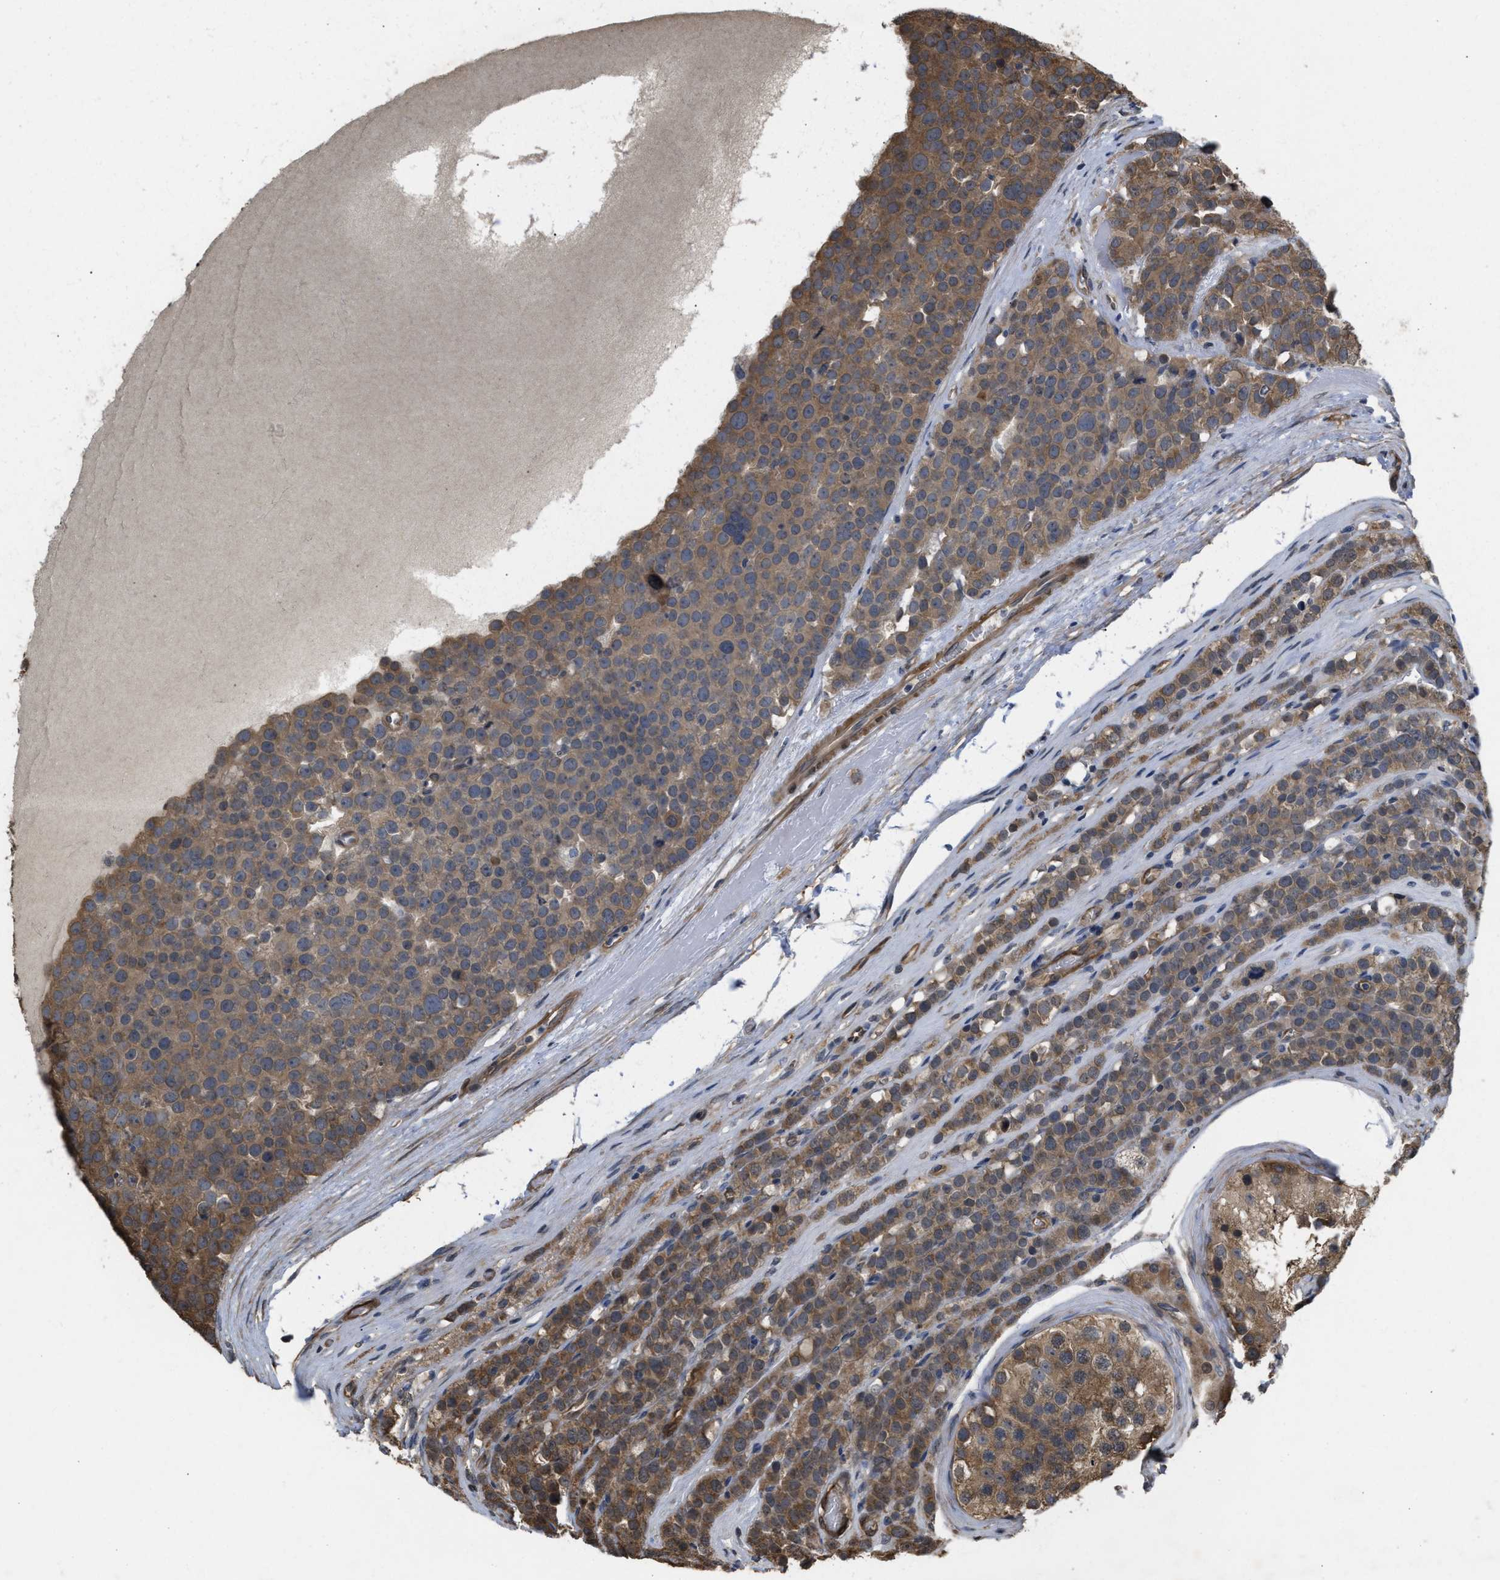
{"staining": {"intensity": "weak", "quantity": ">75%", "location": "cytoplasmic/membranous"}, "tissue": "testis cancer", "cell_type": "Tumor cells", "image_type": "cancer", "snomed": [{"axis": "morphology", "description": "Seminoma, NOS"}, {"axis": "topography", "description": "Testis"}], "caption": "An immunohistochemistry (IHC) image of tumor tissue is shown. Protein staining in brown labels weak cytoplasmic/membranous positivity in testis seminoma within tumor cells.", "gene": "BAG3", "patient": {"sex": "male", "age": 71}}